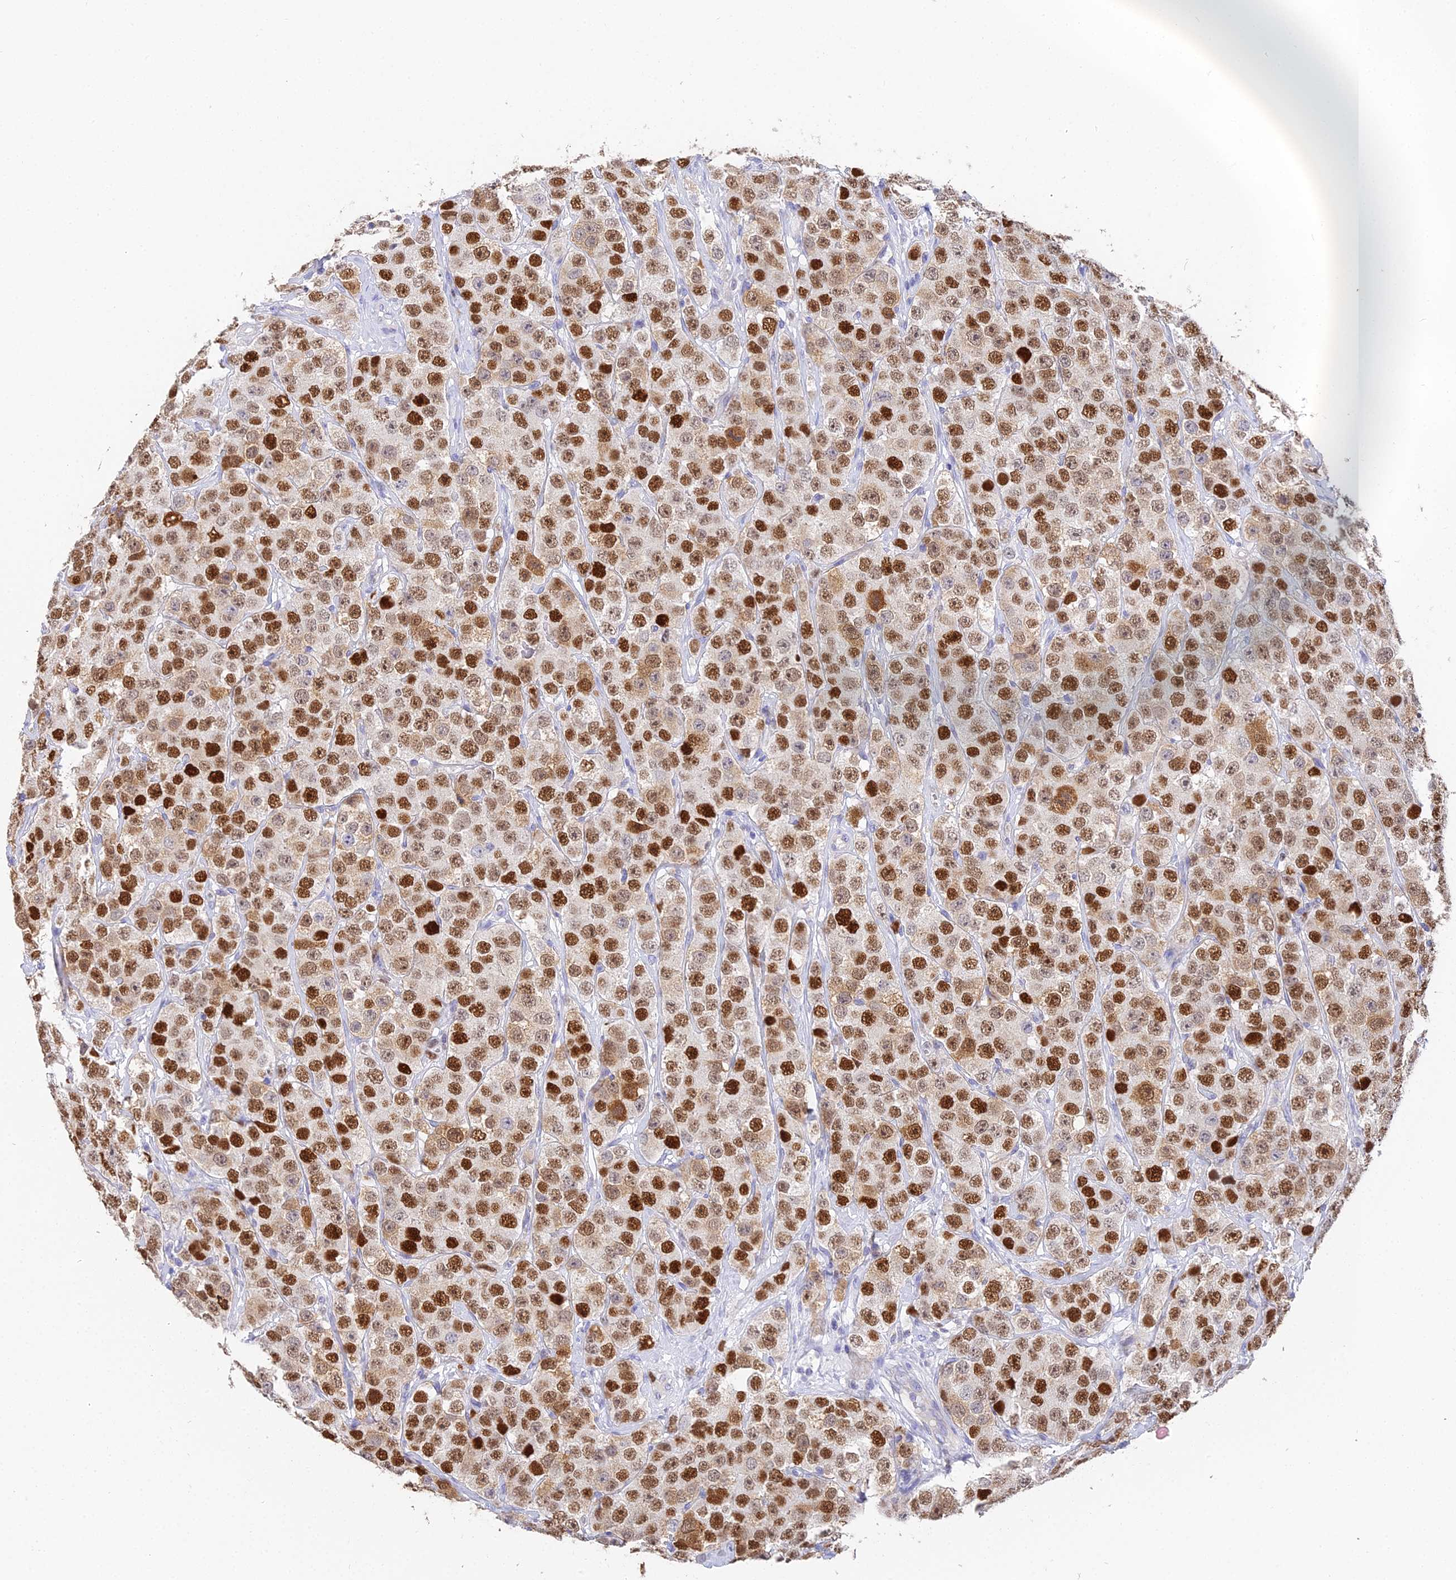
{"staining": {"intensity": "strong", "quantity": ">75%", "location": "nuclear"}, "tissue": "testis cancer", "cell_type": "Tumor cells", "image_type": "cancer", "snomed": [{"axis": "morphology", "description": "Seminoma, NOS"}, {"axis": "topography", "description": "Testis"}], "caption": "Tumor cells show high levels of strong nuclear staining in about >75% of cells in seminoma (testis). The staining is performed using DAB brown chromogen to label protein expression. The nuclei are counter-stained blue using hematoxylin.", "gene": "MCM2", "patient": {"sex": "male", "age": 28}}